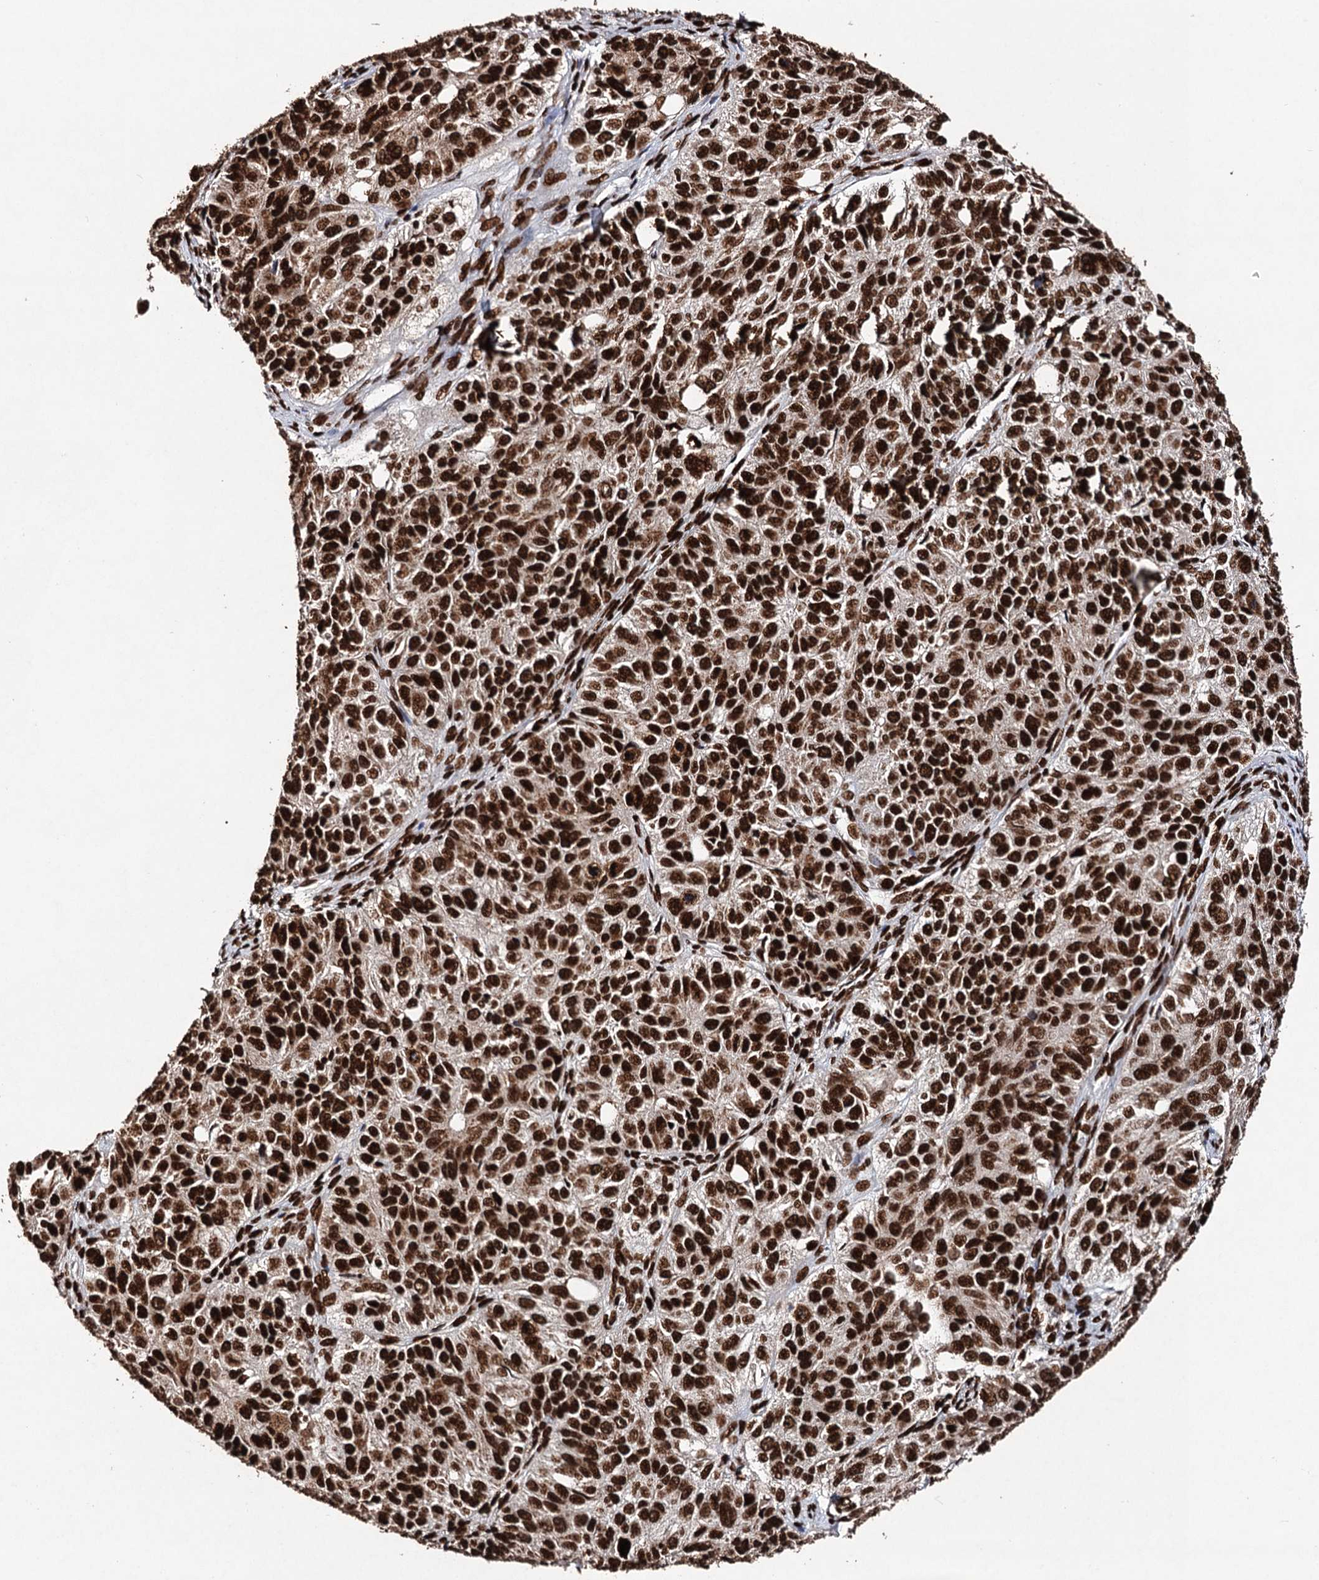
{"staining": {"intensity": "strong", "quantity": ">75%", "location": "nuclear"}, "tissue": "ovarian cancer", "cell_type": "Tumor cells", "image_type": "cancer", "snomed": [{"axis": "morphology", "description": "Carcinoma, endometroid"}, {"axis": "topography", "description": "Ovary"}], "caption": "This is an image of immunohistochemistry staining of endometroid carcinoma (ovarian), which shows strong expression in the nuclear of tumor cells.", "gene": "MATR3", "patient": {"sex": "female", "age": 51}}